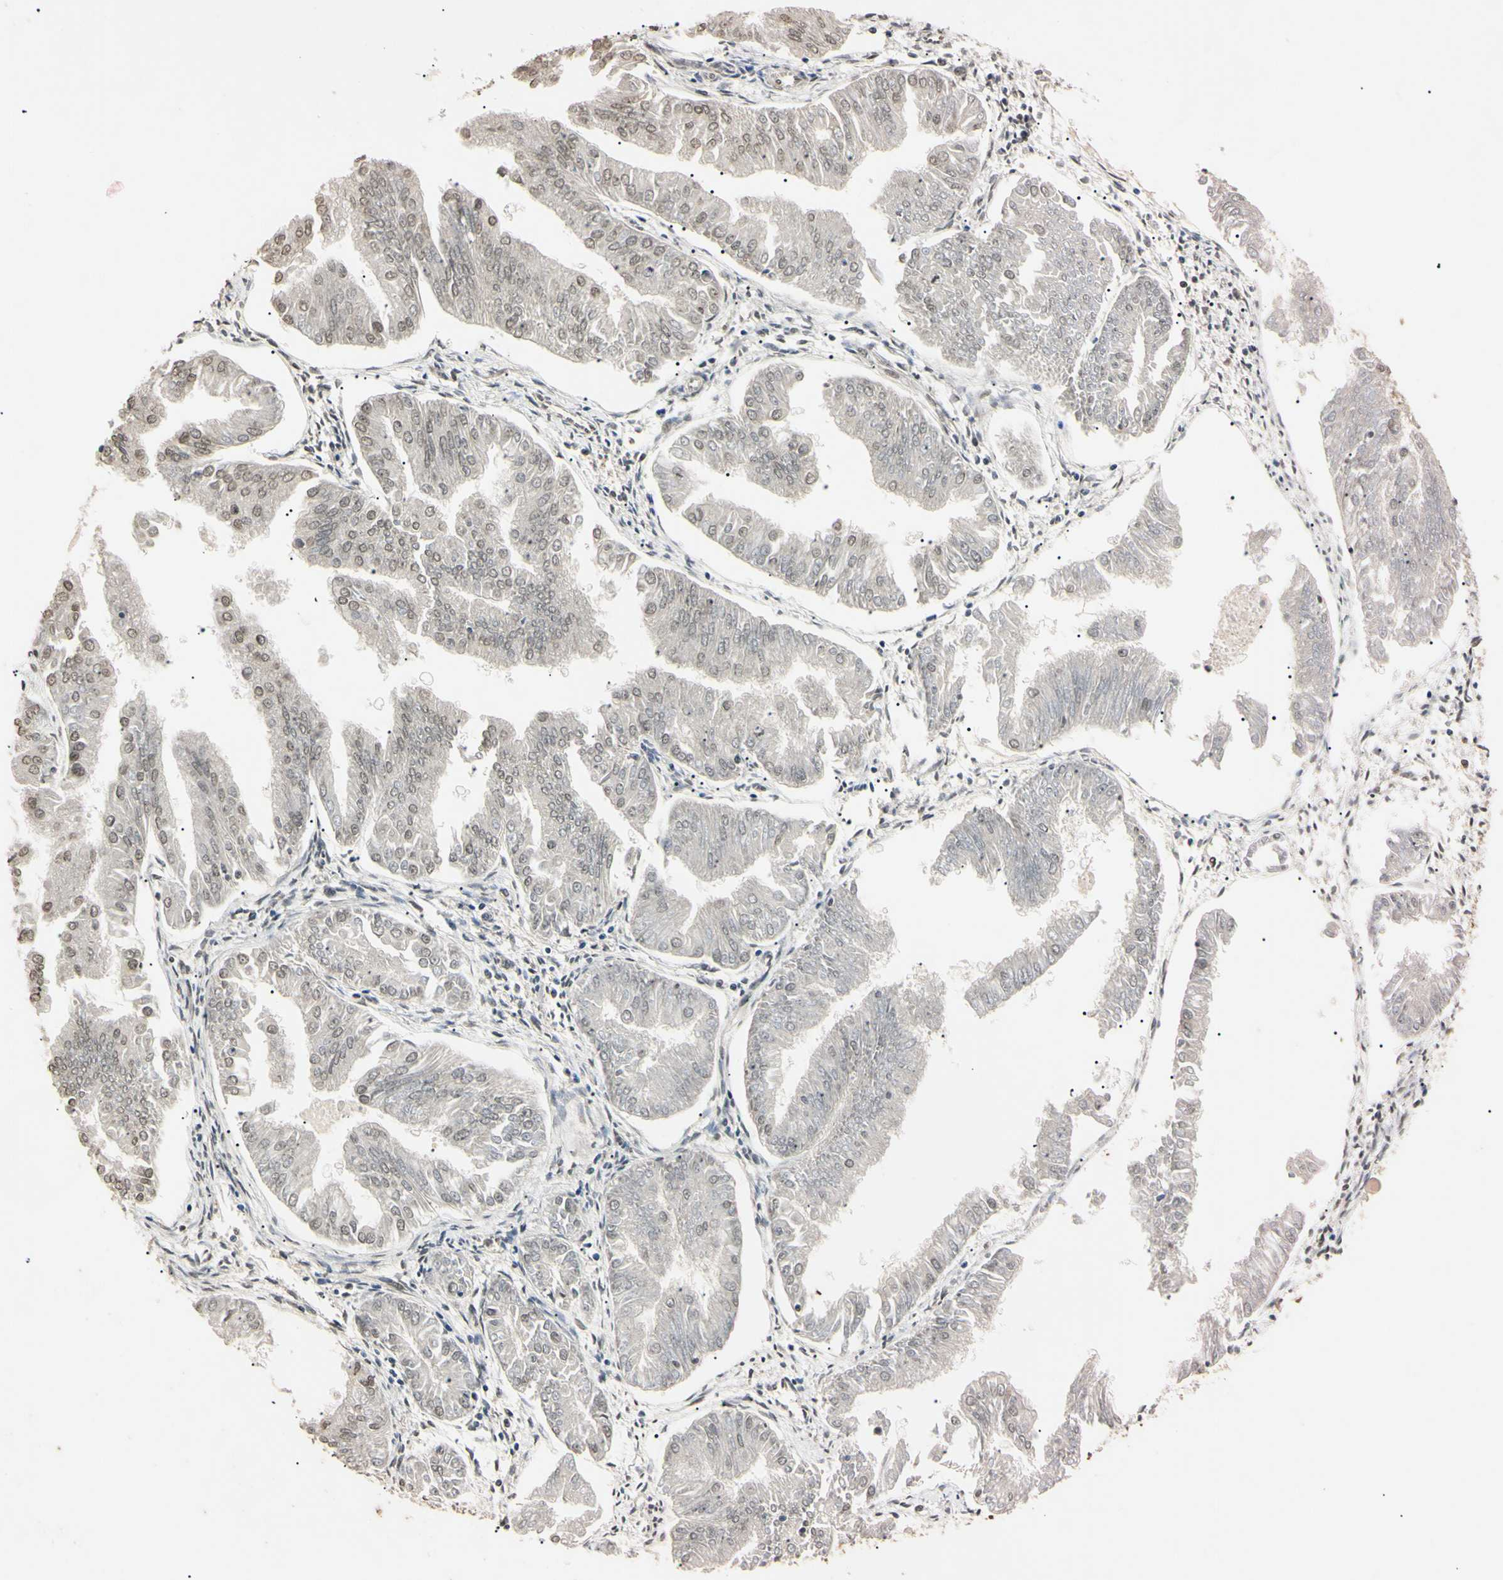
{"staining": {"intensity": "moderate", "quantity": "<25%", "location": "cytoplasmic/membranous,nuclear"}, "tissue": "endometrial cancer", "cell_type": "Tumor cells", "image_type": "cancer", "snomed": [{"axis": "morphology", "description": "Adenocarcinoma, NOS"}, {"axis": "topography", "description": "Endometrium"}], "caption": "Tumor cells reveal low levels of moderate cytoplasmic/membranous and nuclear positivity in about <25% of cells in human adenocarcinoma (endometrial).", "gene": "EPN1", "patient": {"sex": "female", "age": 53}}